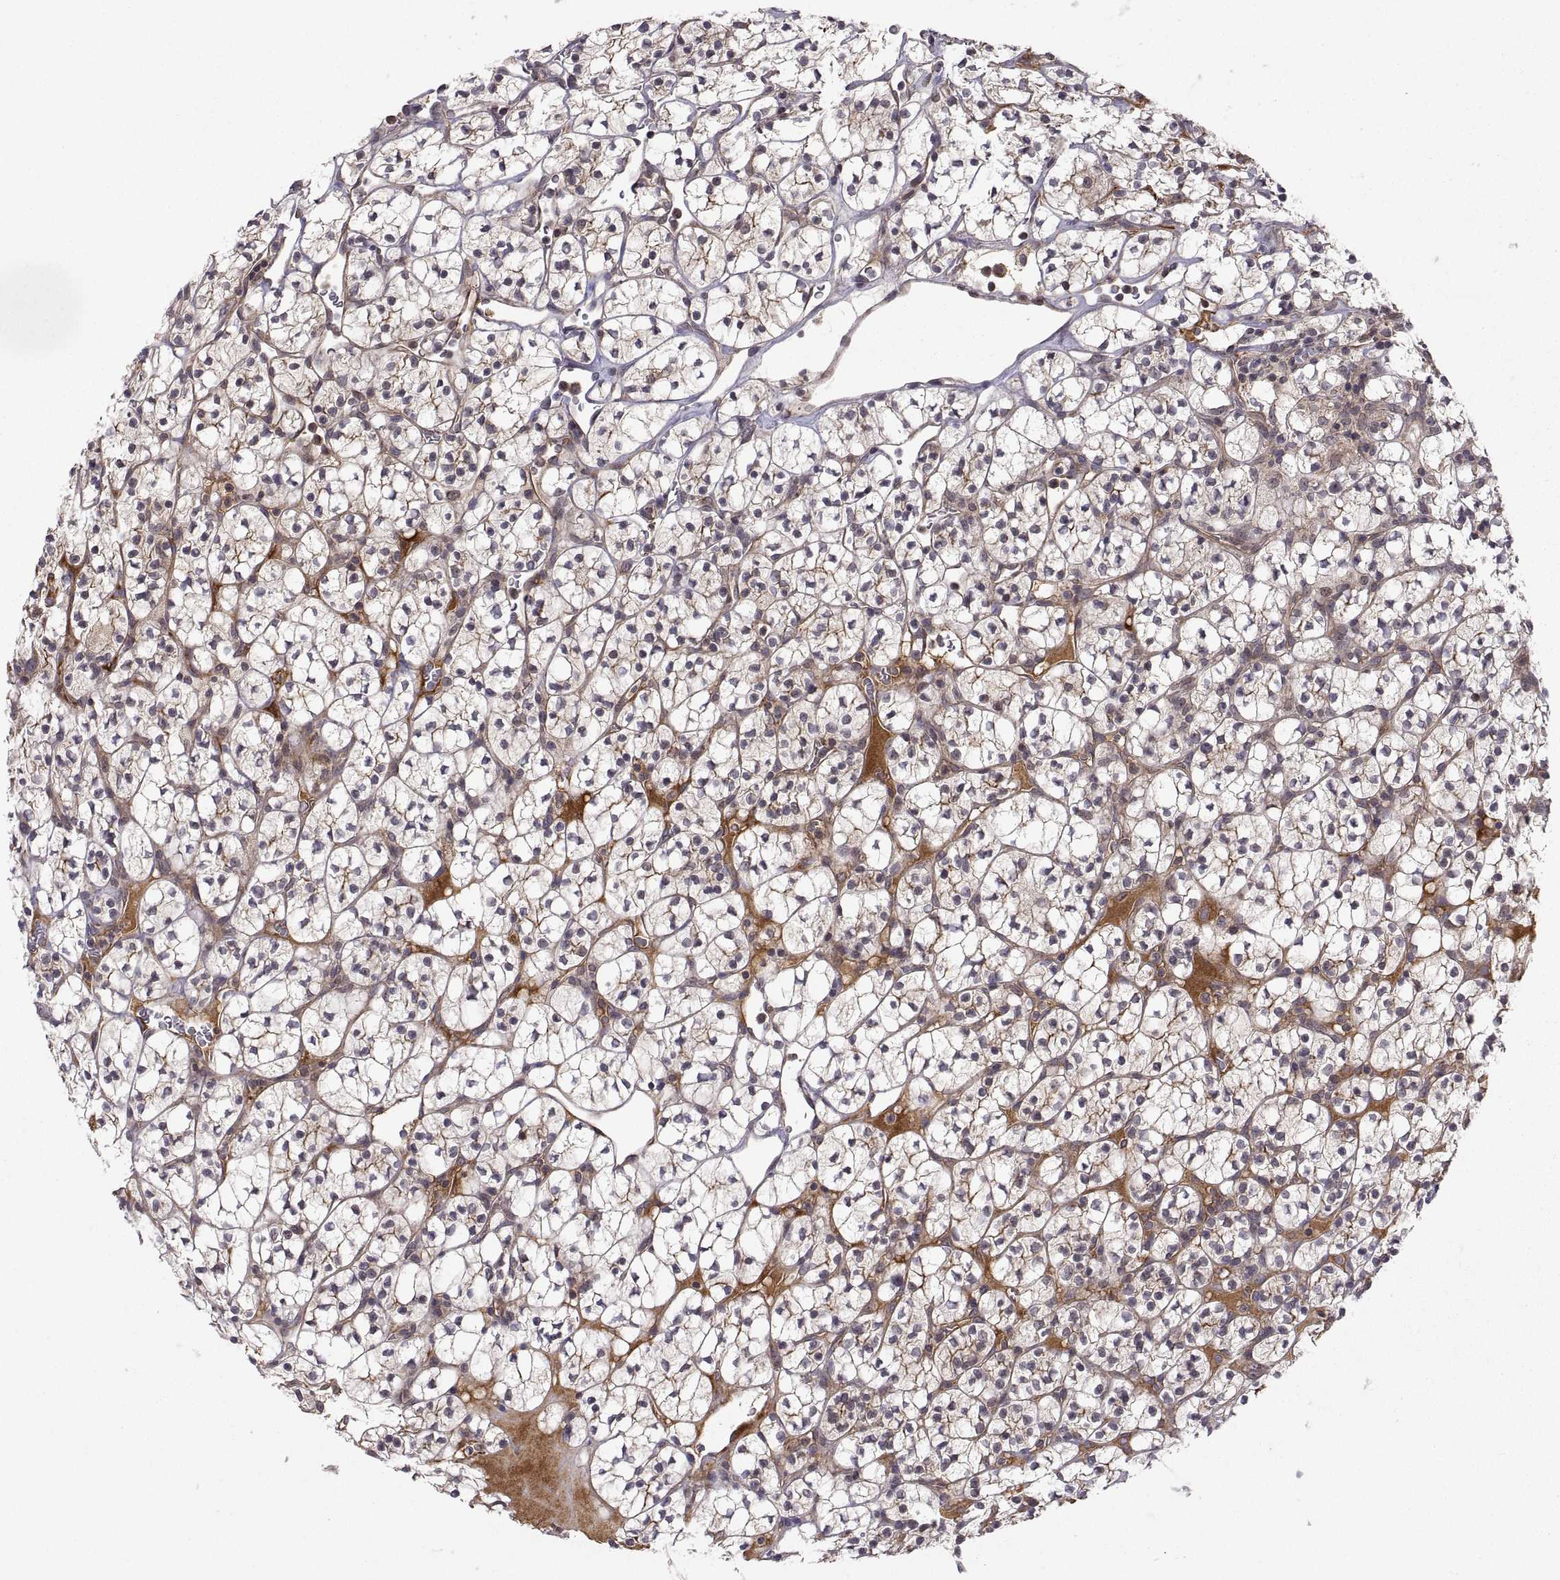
{"staining": {"intensity": "weak", "quantity": "25%-75%", "location": "cytoplasmic/membranous"}, "tissue": "renal cancer", "cell_type": "Tumor cells", "image_type": "cancer", "snomed": [{"axis": "morphology", "description": "Adenocarcinoma, NOS"}, {"axis": "topography", "description": "Kidney"}], "caption": "DAB (3,3'-diaminobenzidine) immunohistochemical staining of human renal cancer displays weak cytoplasmic/membranous protein expression in approximately 25%-75% of tumor cells. Nuclei are stained in blue.", "gene": "ABL2", "patient": {"sex": "female", "age": 89}}